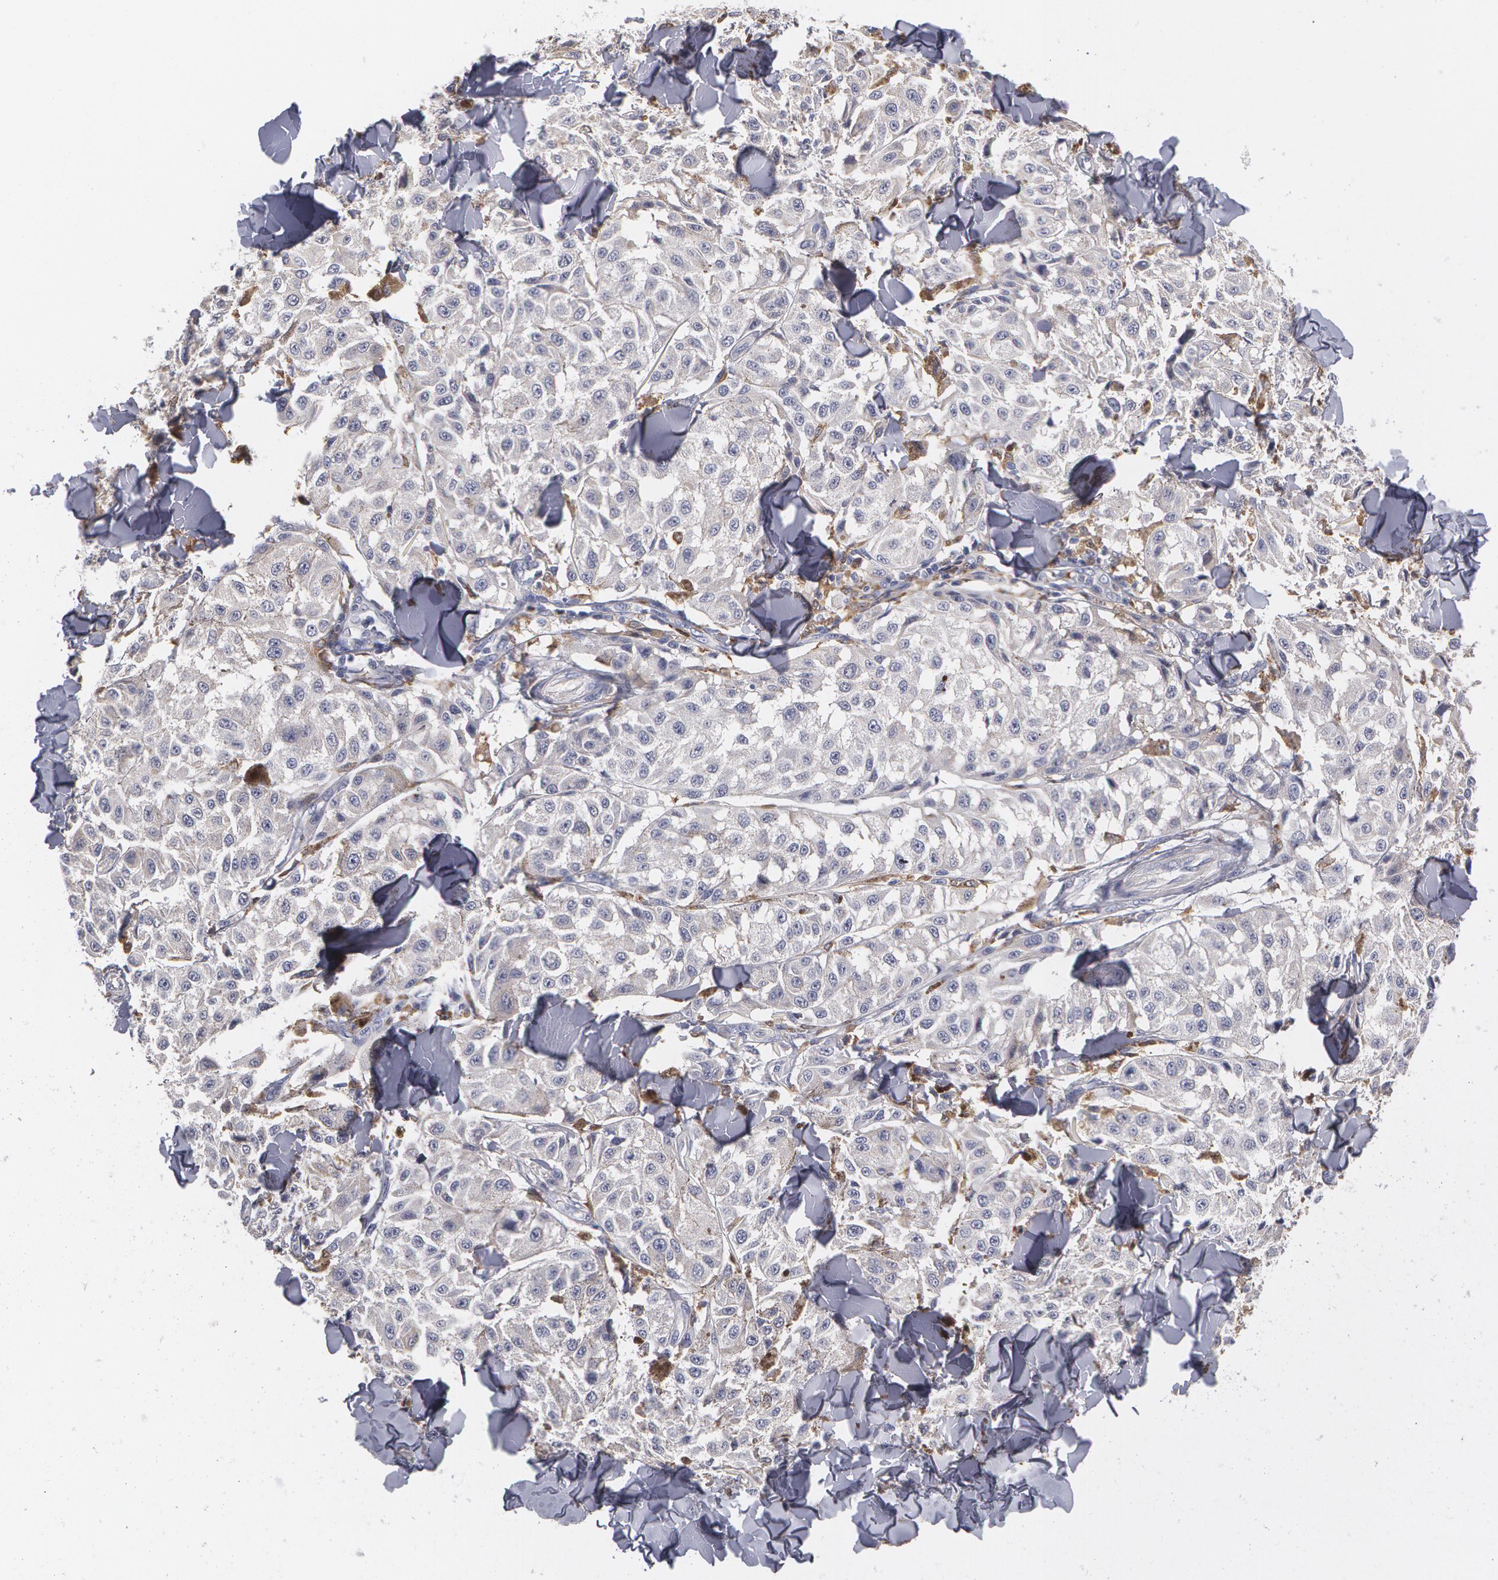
{"staining": {"intensity": "negative", "quantity": "none", "location": "none"}, "tissue": "melanoma", "cell_type": "Tumor cells", "image_type": "cancer", "snomed": [{"axis": "morphology", "description": "Malignant melanoma, NOS"}, {"axis": "topography", "description": "Skin"}], "caption": "Immunohistochemistry photomicrograph of malignant melanoma stained for a protein (brown), which shows no positivity in tumor cells.", "gene": "SYK", "patient": {"sex": "female", "age": 64}}